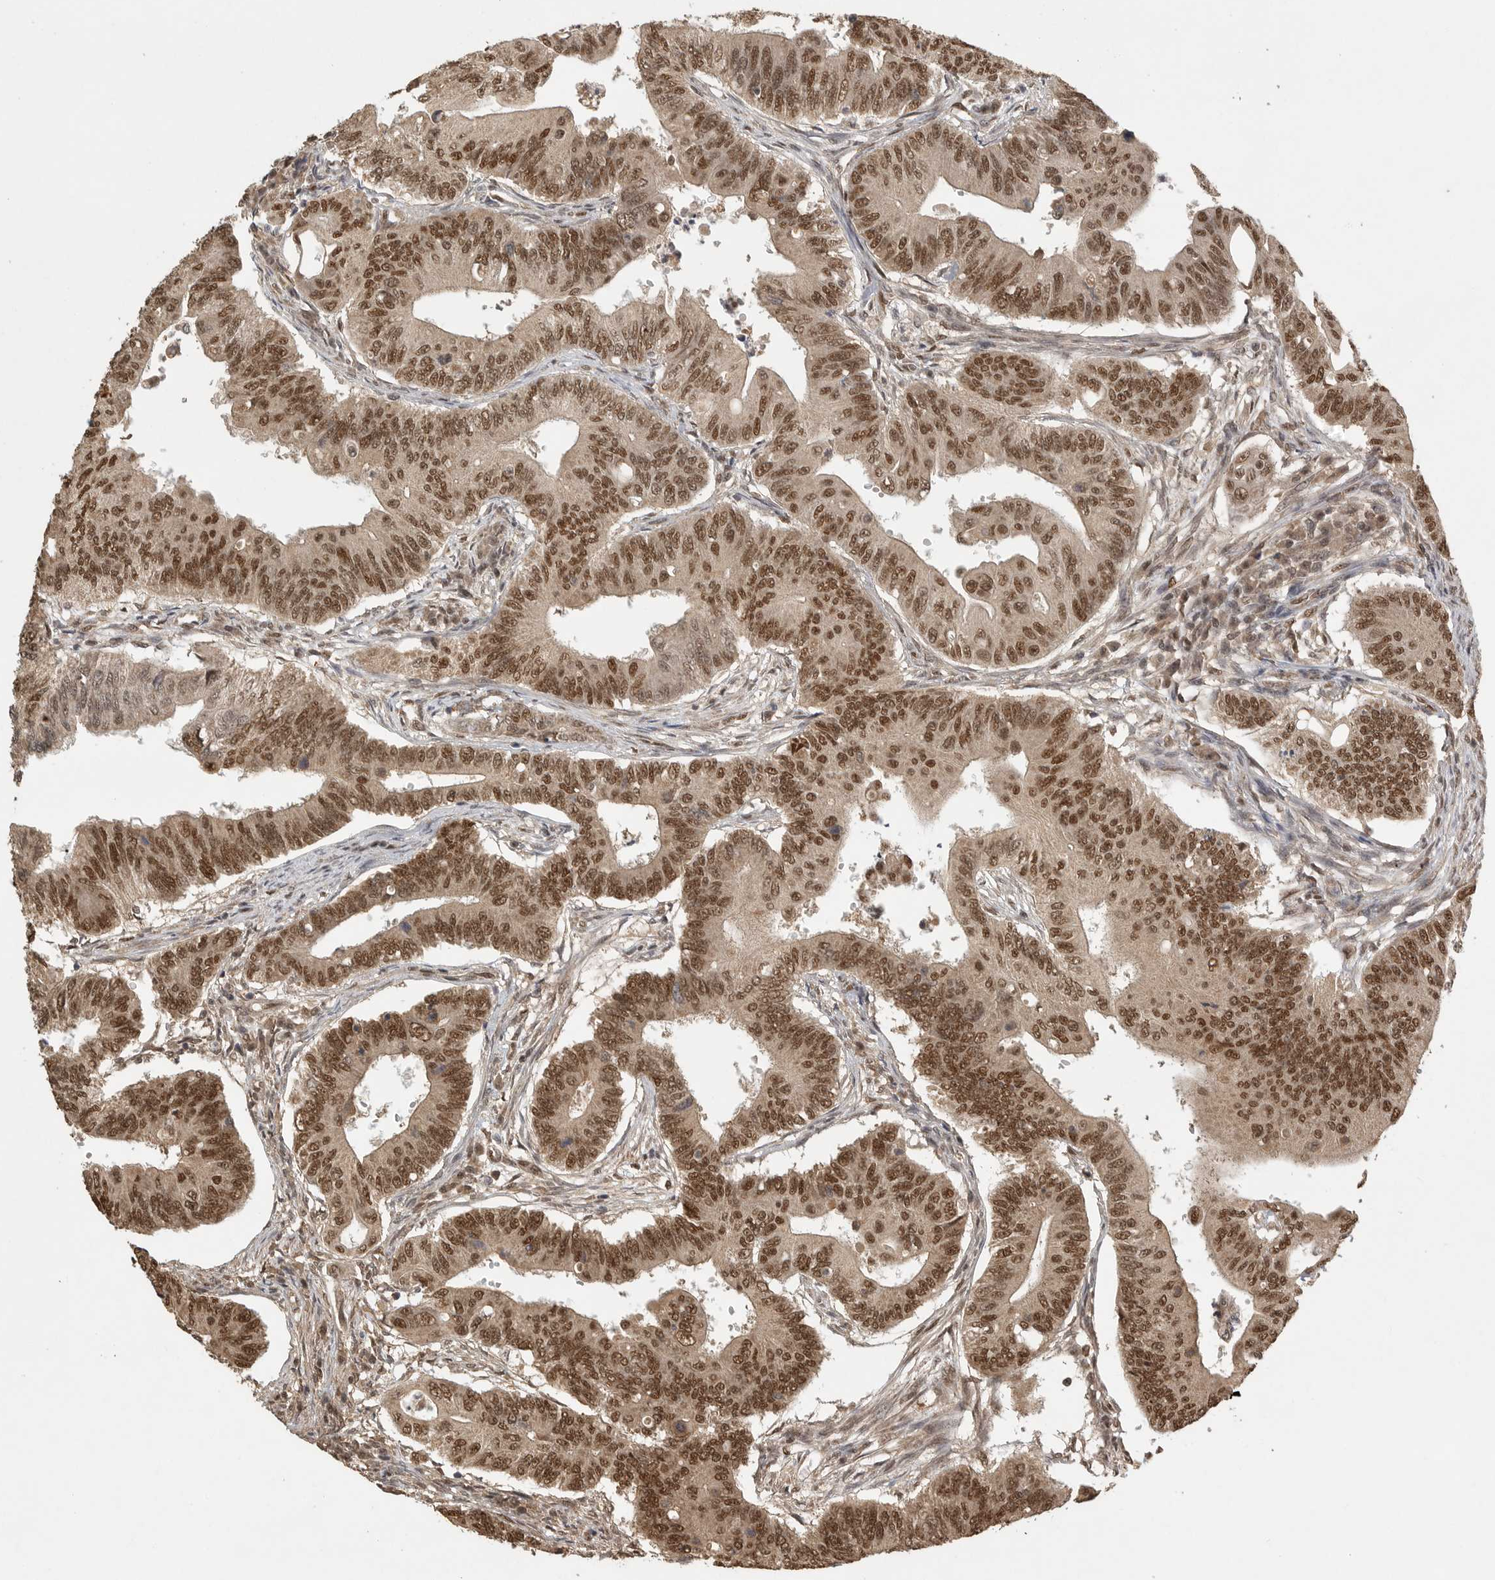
{"staining": {"intensity": "moderate", "quantity": ">75%", "location": "cytoplasmic/membranous,nuclear"}, "tissue": "colorectal cancer", "cell_type": "Tumor cells", "image_type": "cancer", "snomed": [{"axis": "morphology", "description": "Adenoma, NOS"}, {"axis": "morphology", "description": "Adenocarcinoma, NOS"}, {"axis": "topography", "description": "Colon"}], "caption": "DAB (3,3'-diaminobenzidine) immunohistochemical staining of human colorectal adenocarcinoma reveals moderate cytoplasmic/membranous and nuclear protein expression in about >75% of tumor cells.", "gene": "DFFA", "patient": {"sex": "male", "age": 79}}